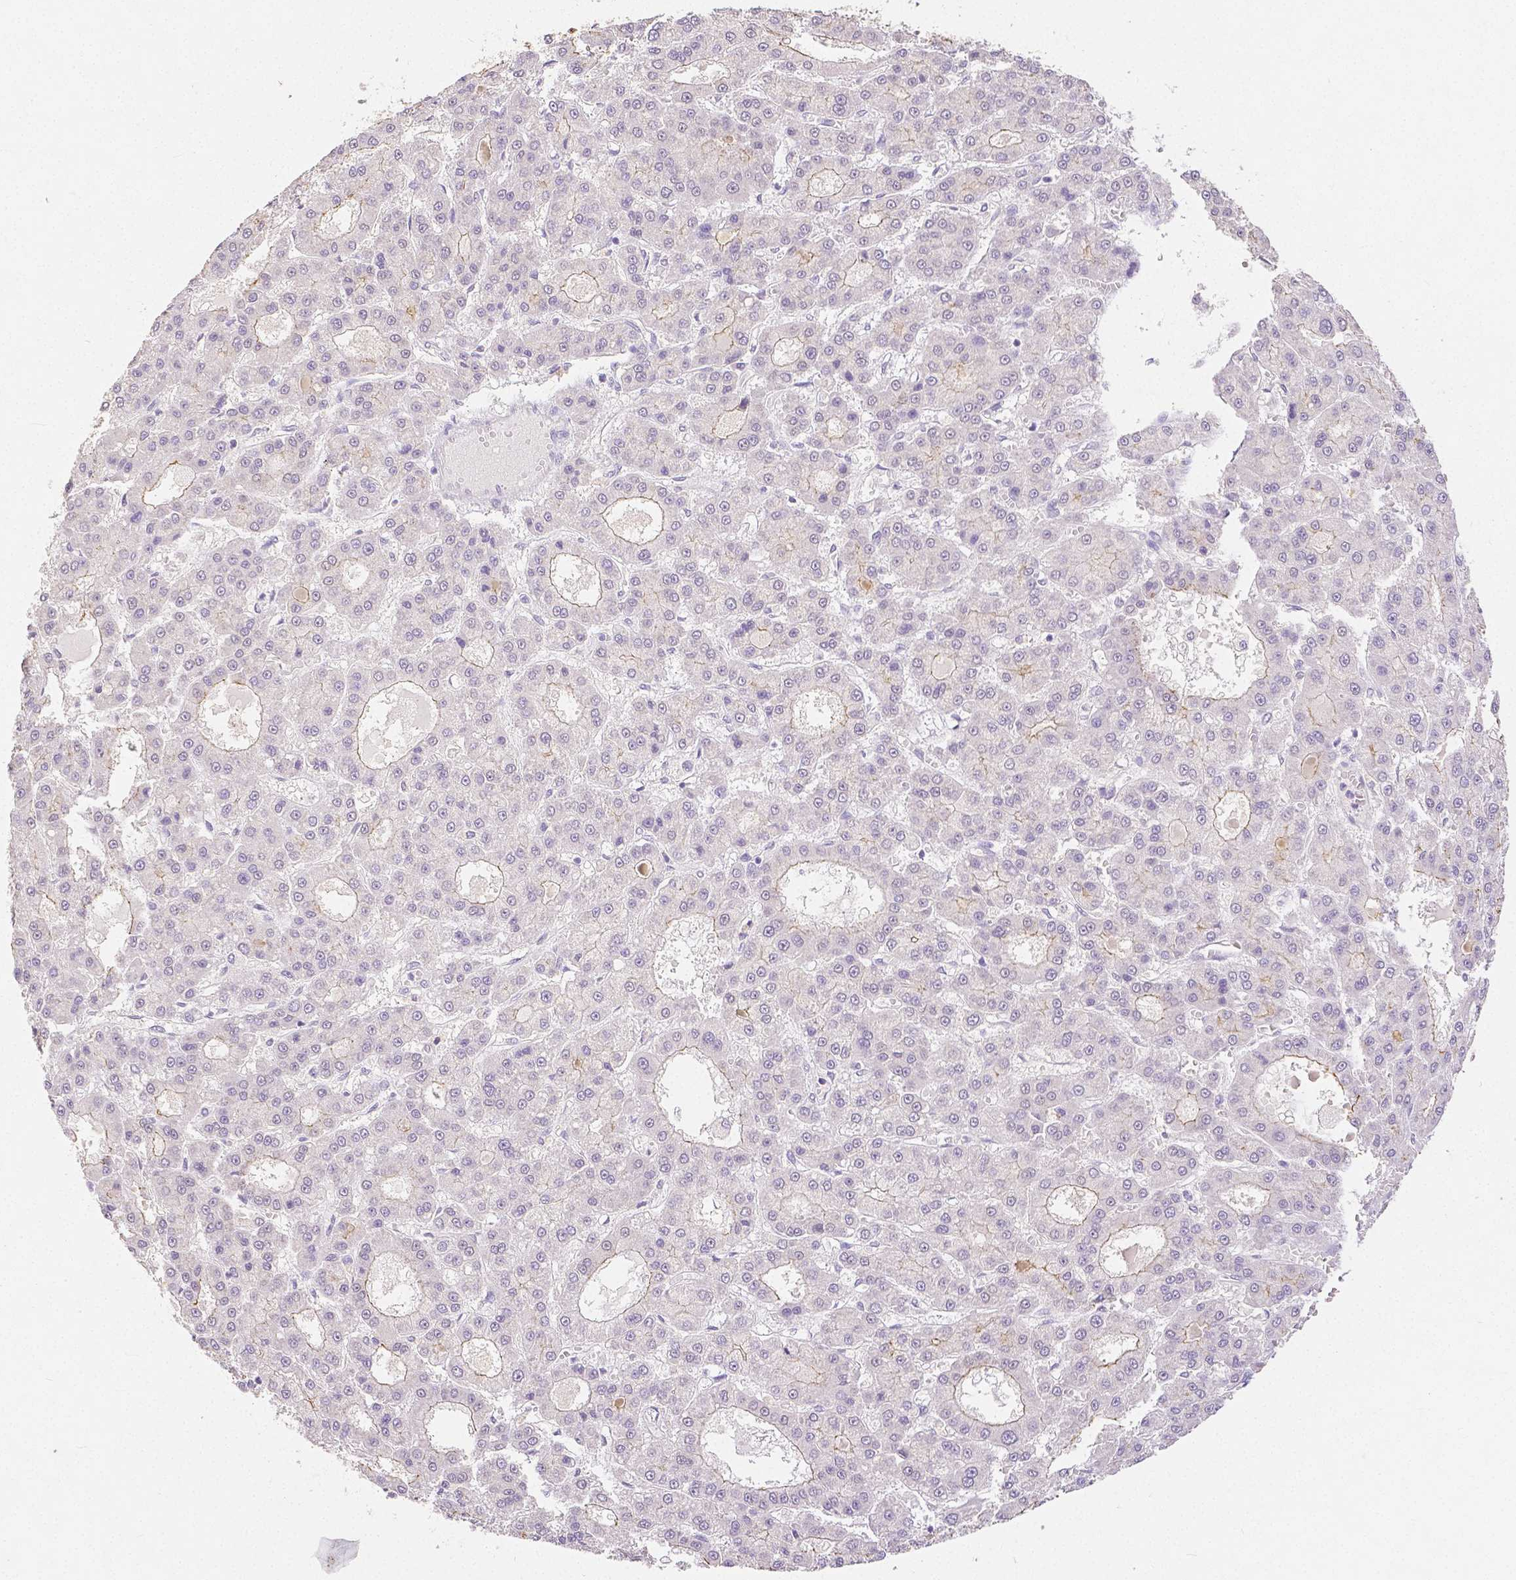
{"staining": {"intensity": "negative", "quantity": "none", "location": "none"}, "tissue": "liver cancer", "cell_type": "Tumor cells", "image_type": "cancer", "snomed": [{"axis": "morphology", "description": "Carcinoma, Hepatocellular, NOS"}, {"axis": "topography", "description": "Liver"}], "caption": "An immunohistochemistry photomicrograph of liver cancer (hepatocellular carcinoma) is shown. There is no staining in tumor cells of liver cancer (hepatocellular carcinoma).", "gene": "OCLN", "patient": {"sex": "male", "age": 70}}